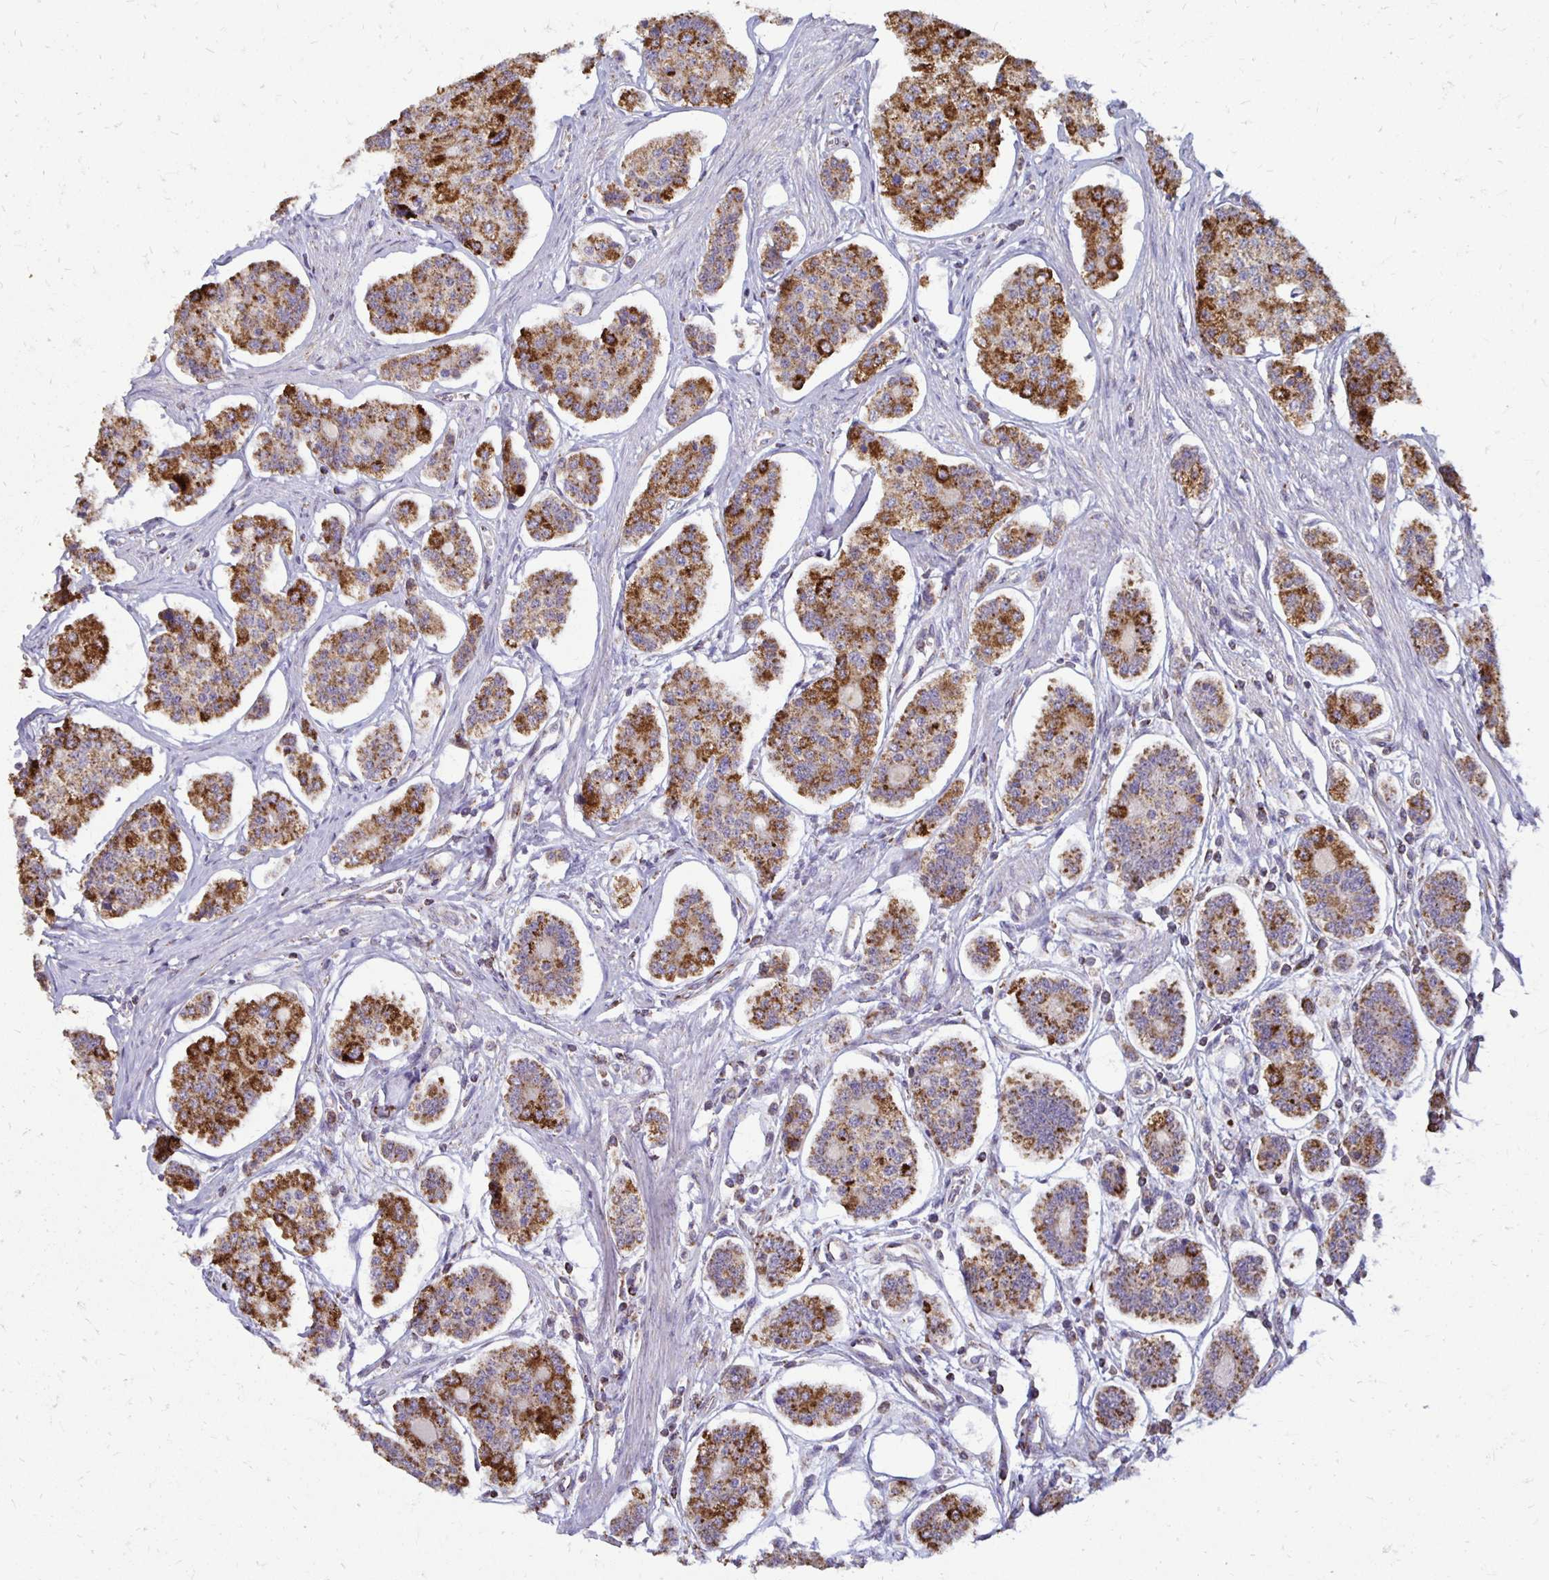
{"staining": {"intensity": "strong", "quantity": "25%-75%", "location": "cytoplasmic/membranous"}, "tissue": "carcinoid", "cell_type": "Tumor cells", "image_type": "cancer", "snomed": [{"axis": "morphology", "description": "Carcinoid, malignant, NOS"}, {"axis": "topography", "description": "Small intestine"}], "caption": "Immunohistochemistry (IHC) (DAB) staining of human carcinoid (malignant) reveals strong cytoplasmic/membranous protein expression in approximately 25%-75% of tumor cells.", "gene": "IER3", "patient": {"sex": "female", "age": 65}}